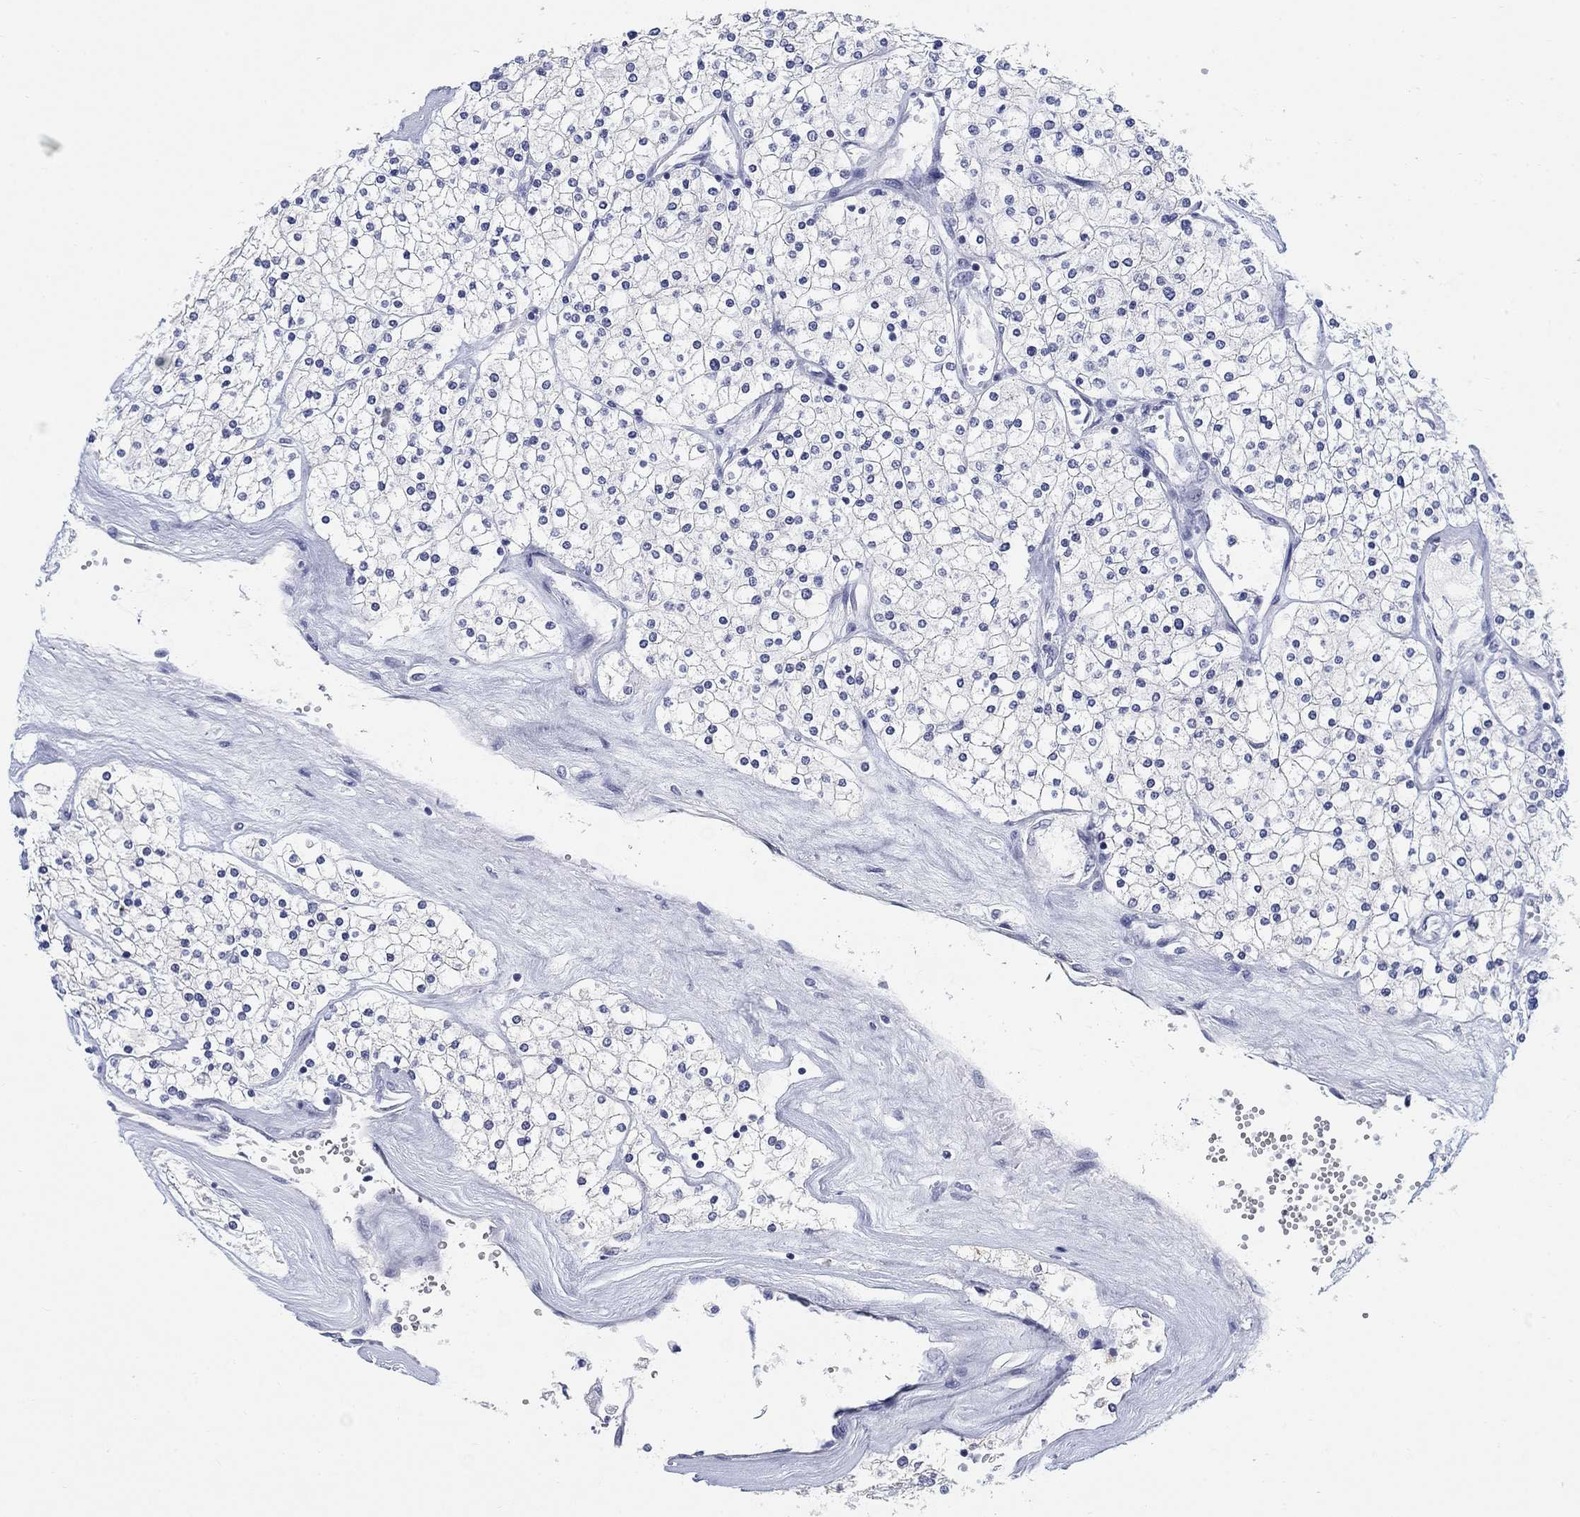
{"staining": {"intensity": "negative", "quantity": "none", "location": "none"}, "tissue": "renal cancer", "cell_type": "Tumor cells", "image_type": "cancer", "snomed": [{"axis": "morphology", "description": "Adenocarcinoma, NOS"}, {"axis": "topography", "description": "Kidney"}], "caption": "IHC micrograph of neoplastic tissue: adenocarcinoma (renal) stained with DAB demonstrates no significant protein positivity in tumor cells.", "gene": "CLUL1", "patient": {"sex": "male", "age": 80}}